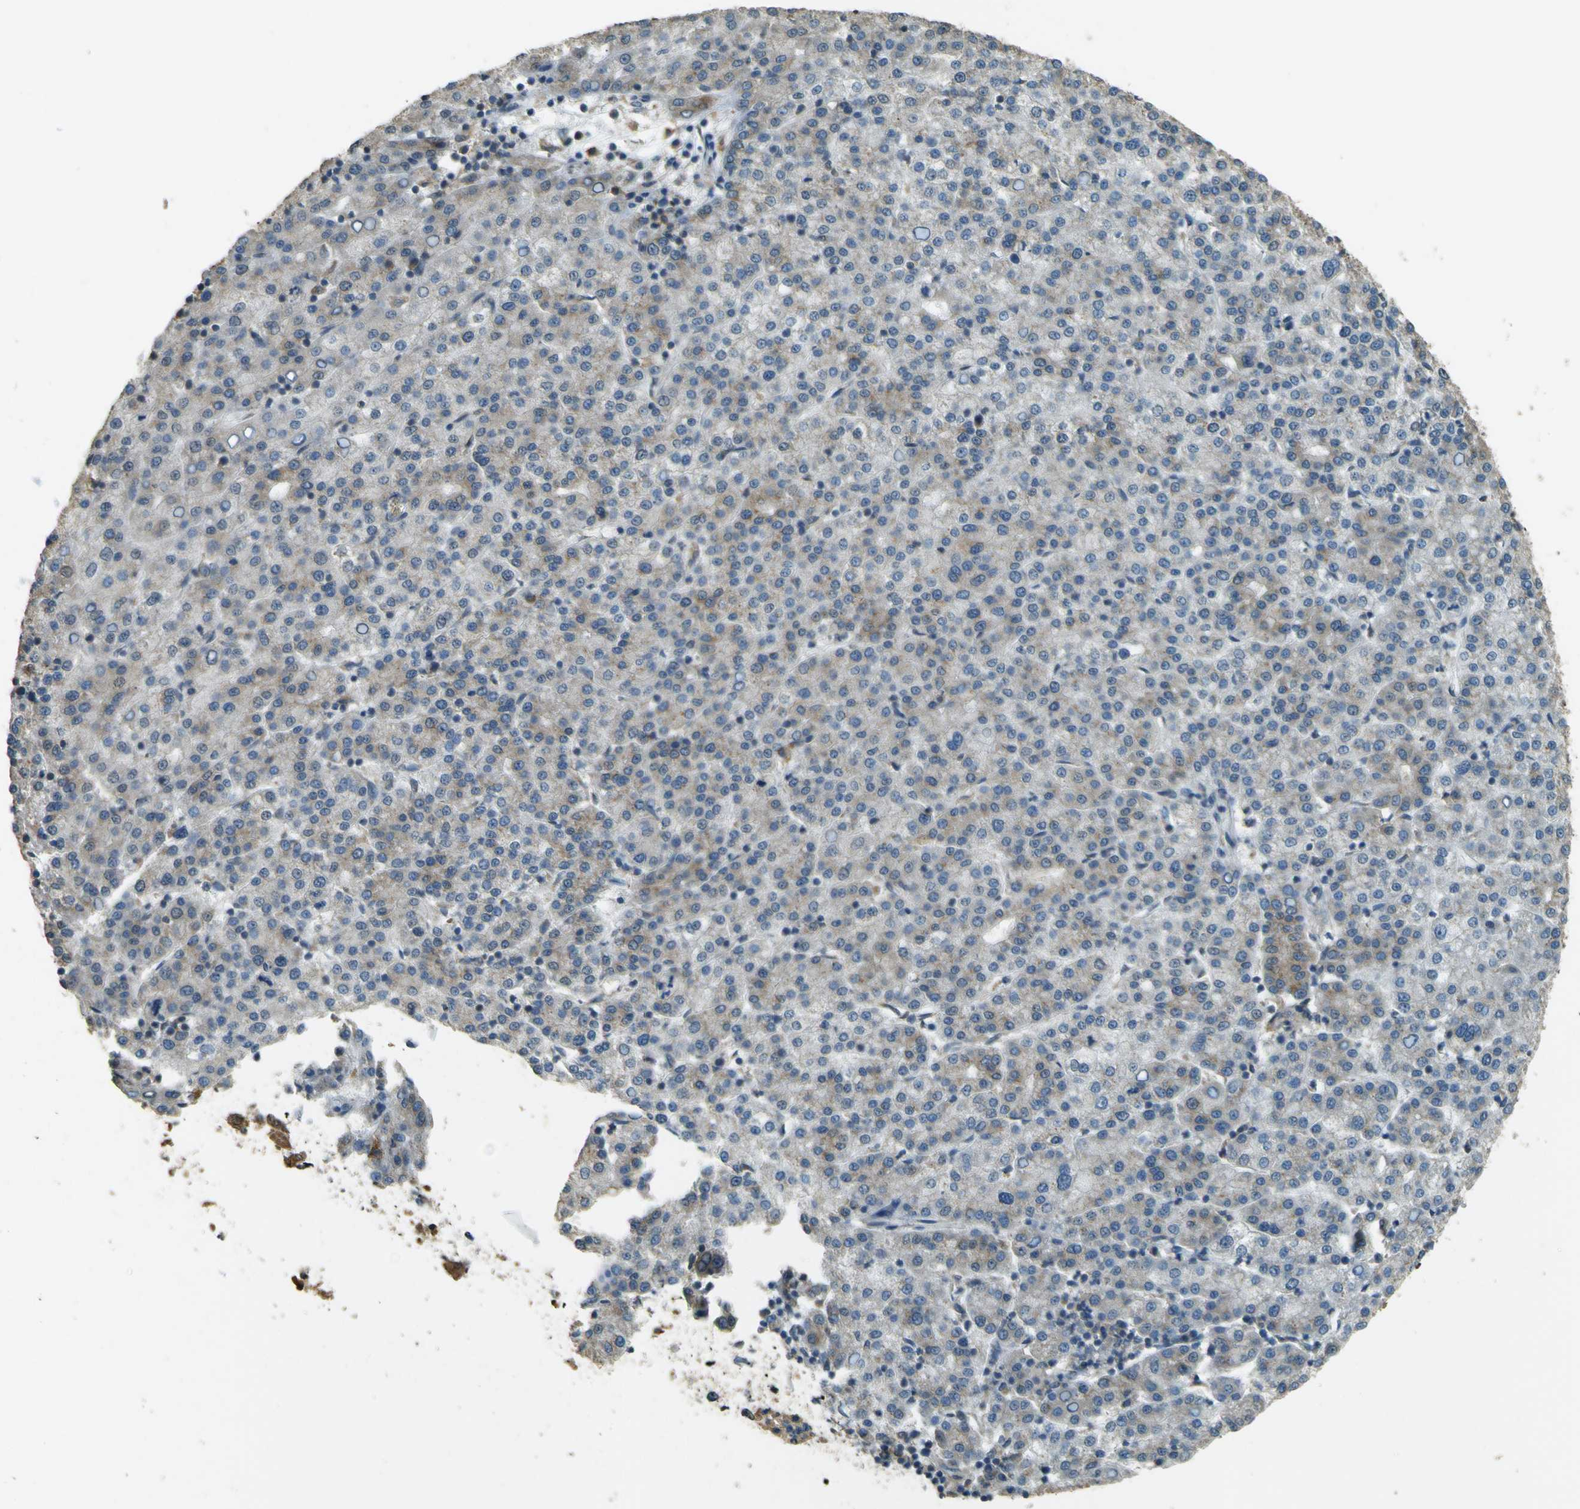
{"staining": {"intensity": "weak", "quantity": "<25%", "location": "cytoplasmic/membranous"}, "tissue": "liver cancer", "cell_type": "Tumor cells", "image_type": "cancer", "snomed": [{"axis": "morphology", "description": "Carcinoma, Hepatocellular, NOS"}, {"axis": "topography", "description": "Liver"}], "caption": "The immunohistochemistry image has no significant expression in tumor cells of liver hepatocellular carcinoma tissue. (DAB (3,3'-diaminobenzidine) immunohistochemistry visualized using brightfield microscopy, high magnification).", "gene": "GOLGA1", "patient": {"sex": "female", "age": 58}}